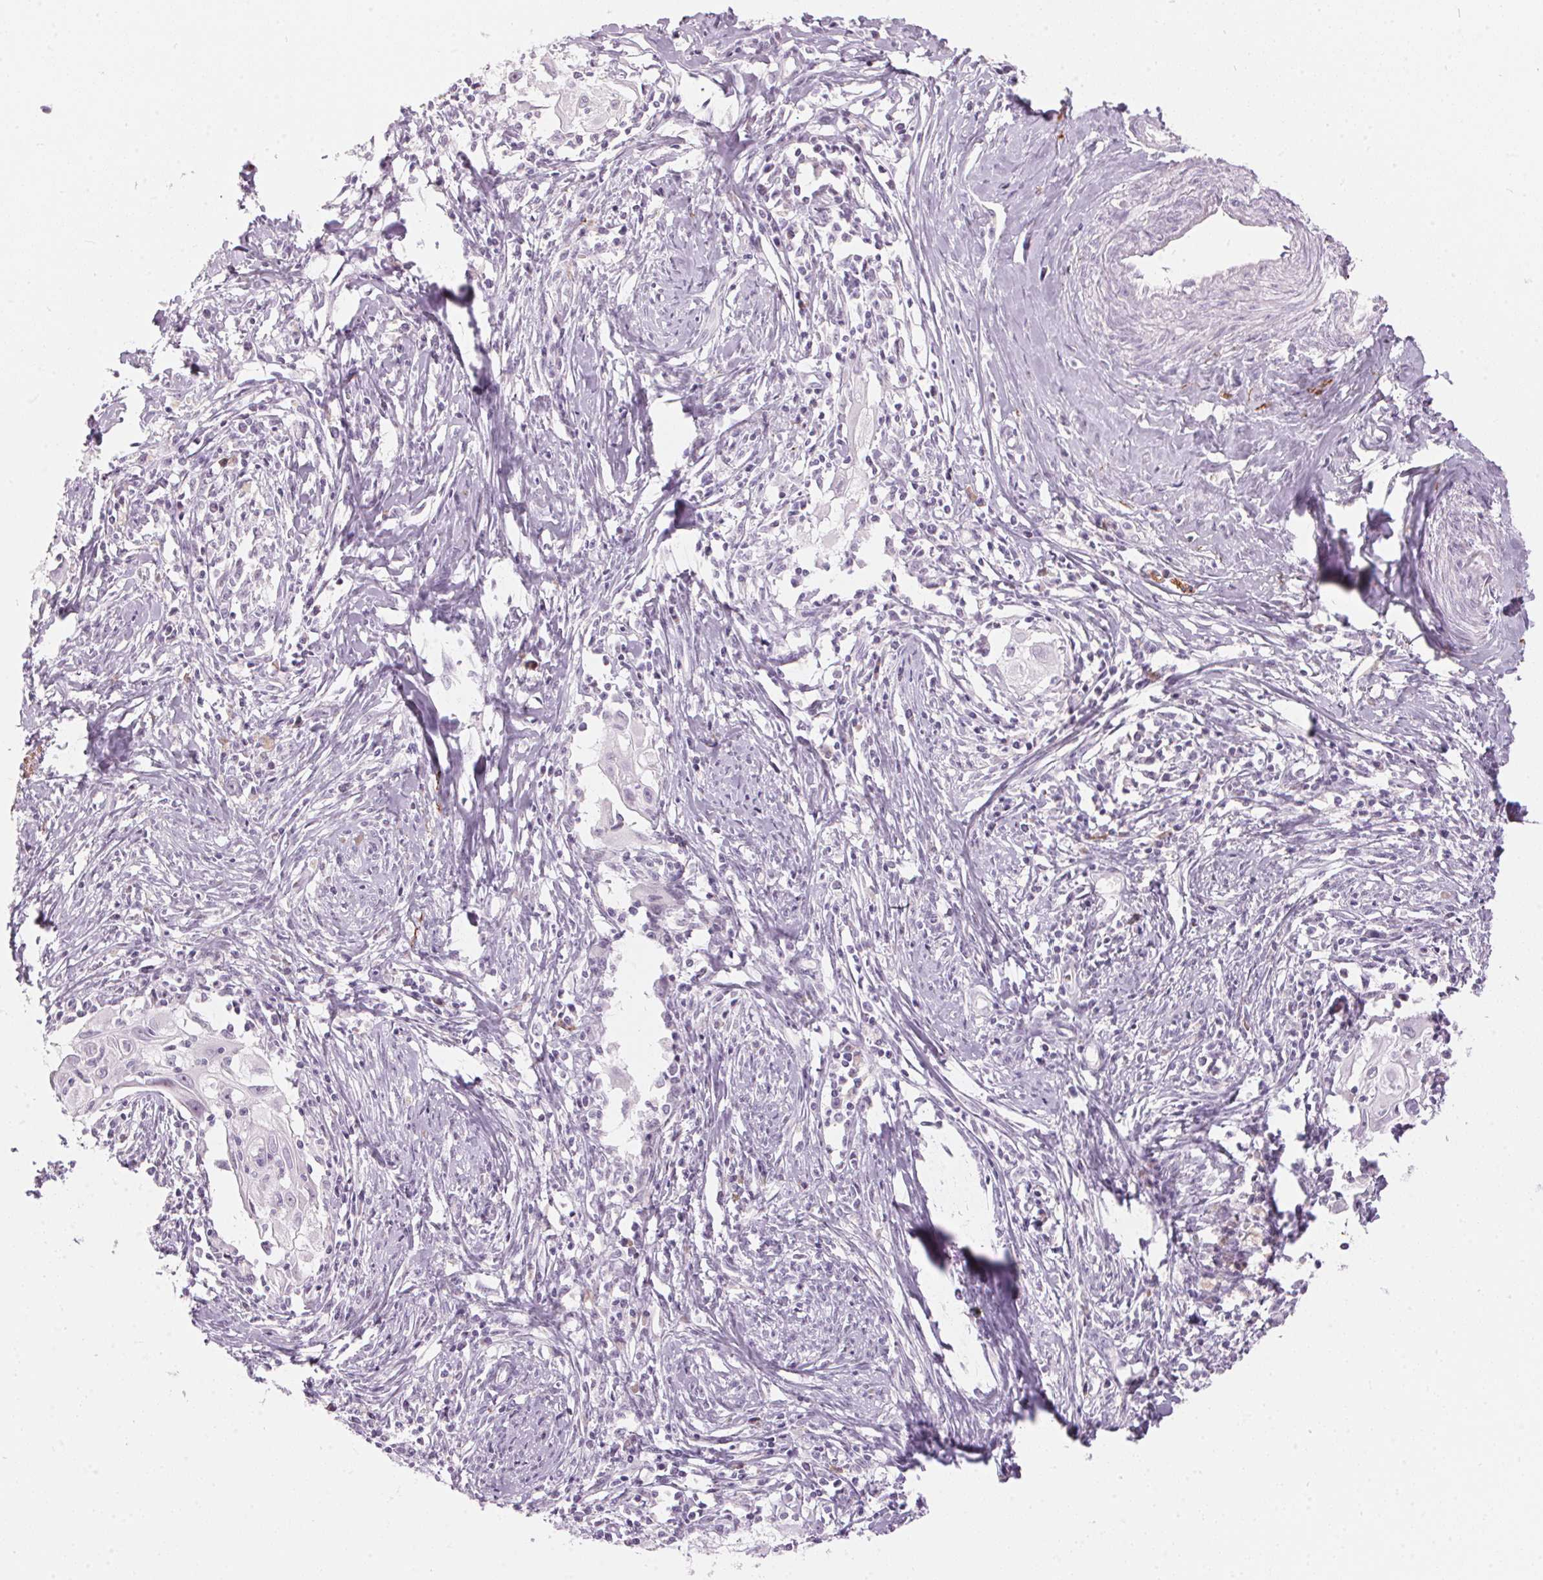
{"staining": {"intensity": "negative", "quantity": "none", "location": "none"}, "tissue": "cervical cancer", "cell_type": "Tumor cells", "image_type": "cancer", "snomed": [{"axis": "morphology", "description": "Squamous cell carcinoma, NOS"}, {"axis": "topography", "description": "Cervix"}], "caption": "Cervical squamous cell carcinoma was stained to show a protein in brown. There is no significant staining in tumor cells.", "gene": "CADPS", "patient": {"sex": "female", "age": 30}}